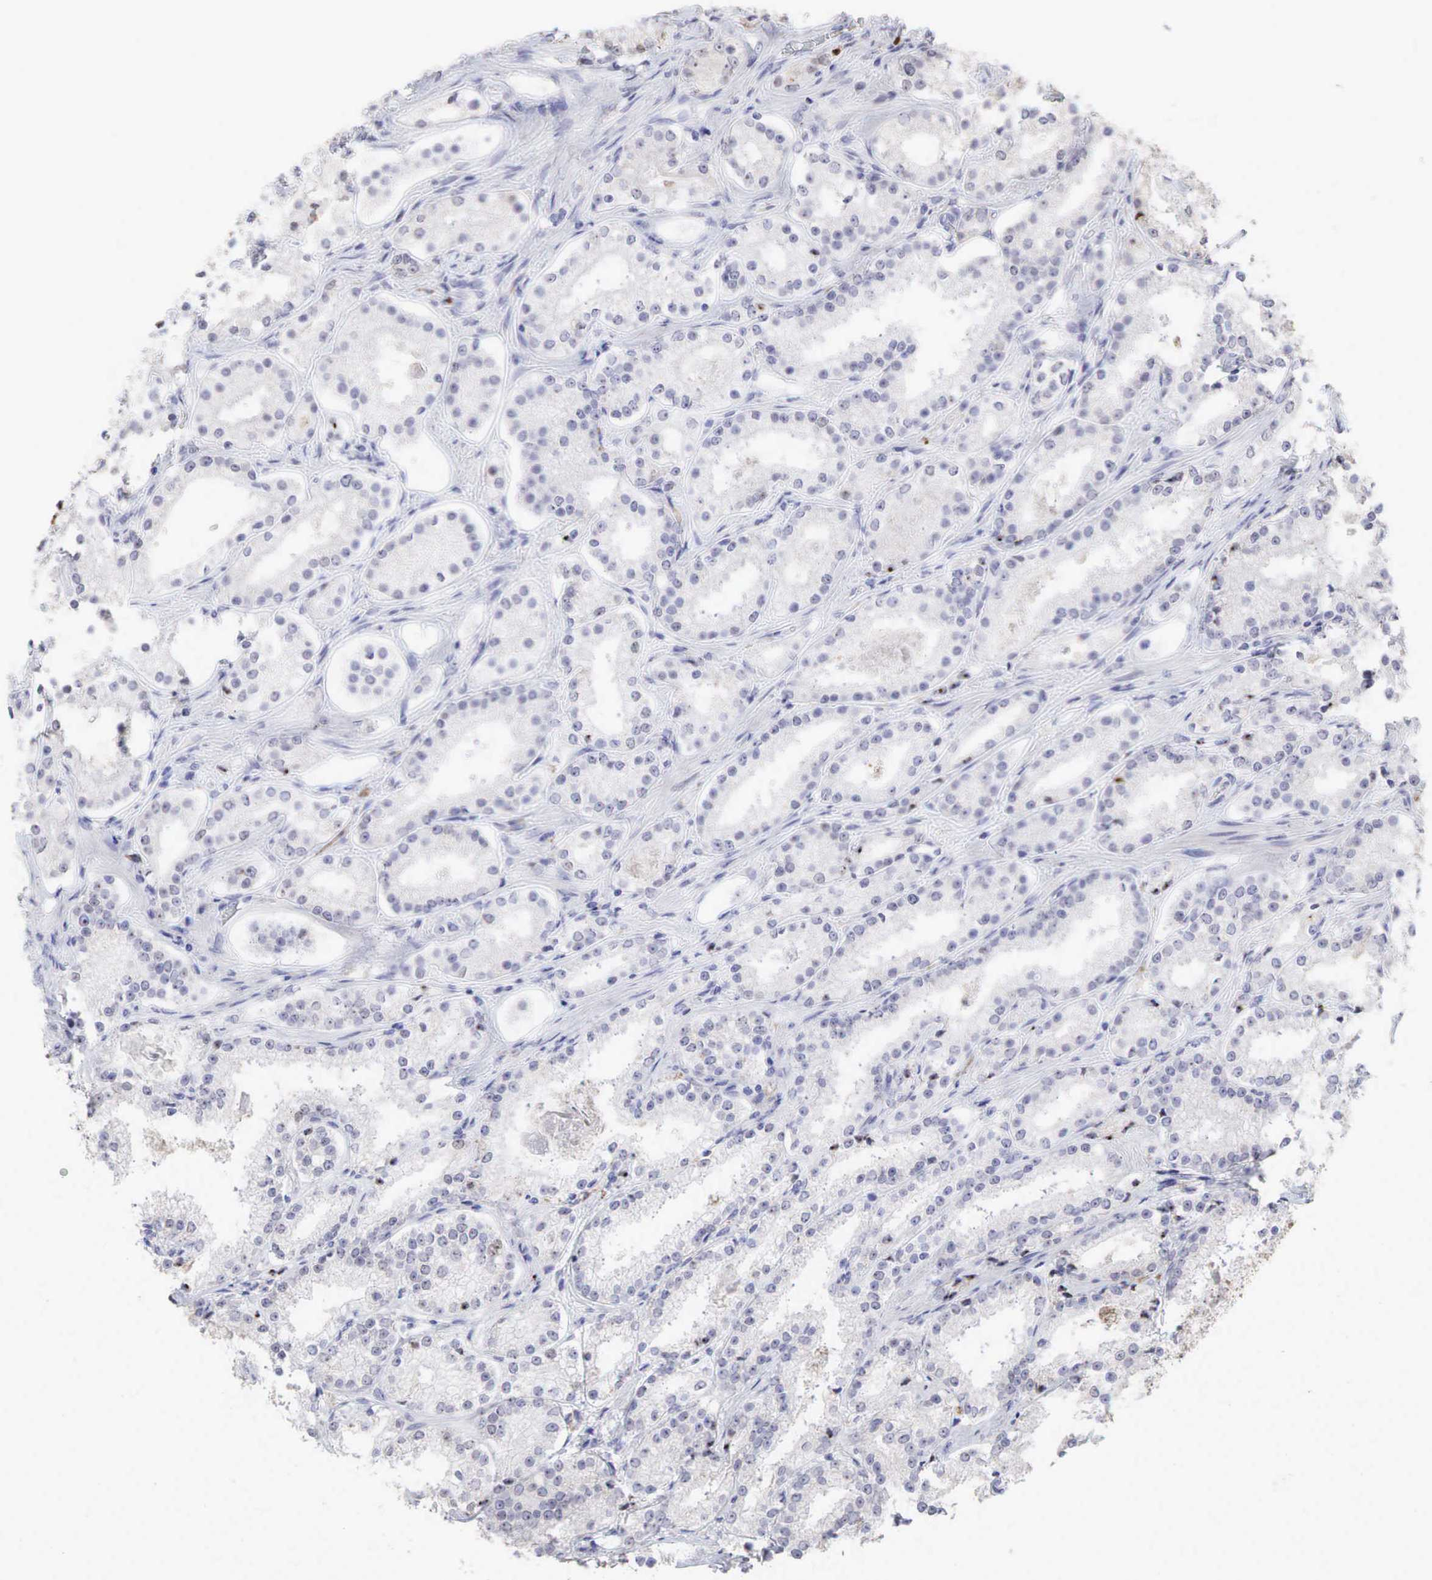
{"staining": {"intensity": "strong", "quantity": "<25%", "location": "nuclear"}, "tissue": "prostate cancer", "cell_type": "Tumor cells", "image_type": "cancer", "snomed": [{"axis": "morphology", "description": "Adenocarcinoma, Medium grade"}, {"axis": "topography", "description": "Prostate"}], "caption": "This histopathology image reveals IHC staining of human adenocarcinoma (medium-grade) (prostate), with medium strong nuclear staining in approximately <25% of tumor cells.", "gene": "DKC1", "patient": {"sex": "male", "age": 73}}